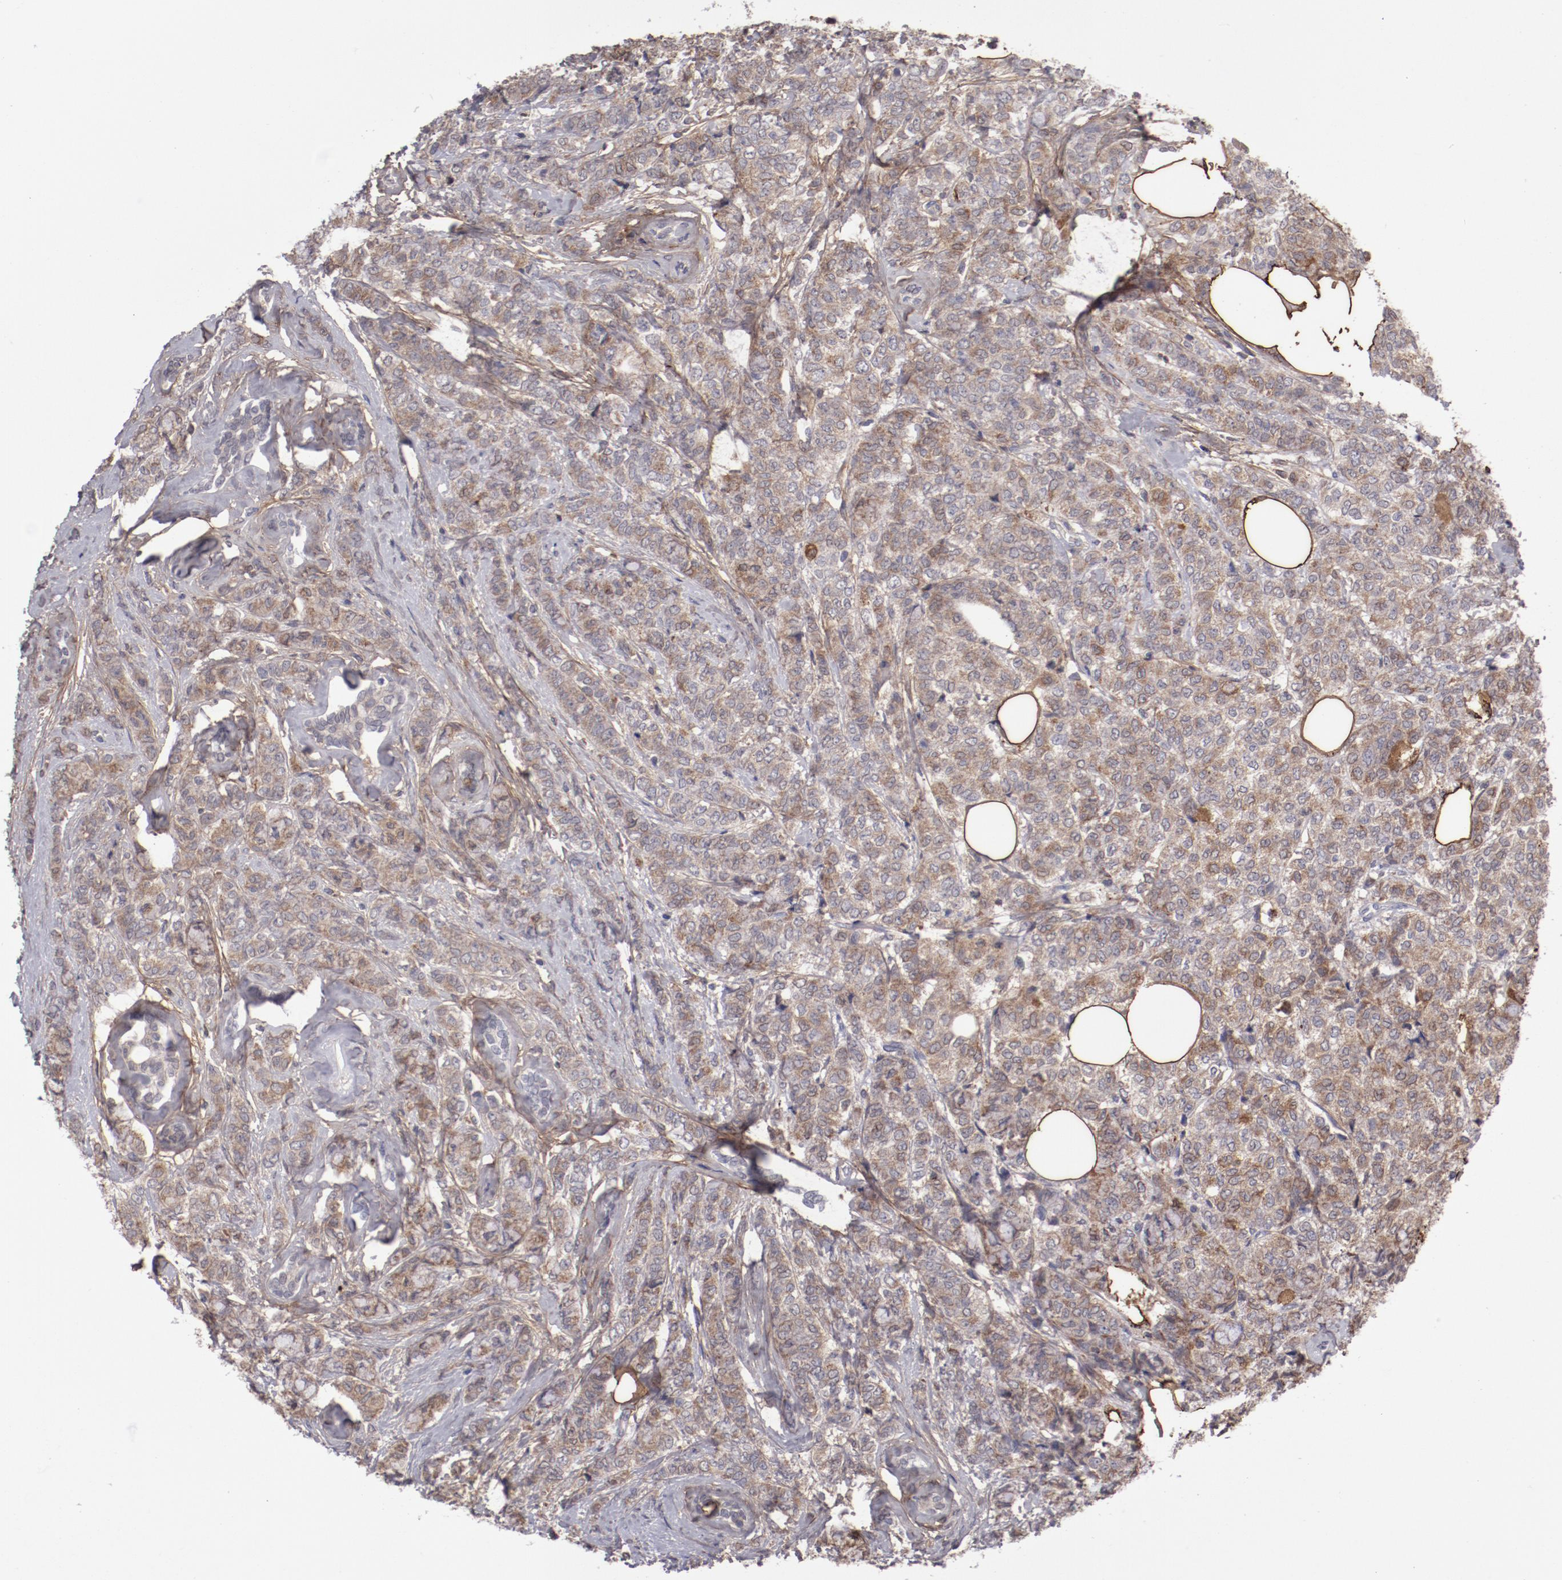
{"staining": {"intensity": "weak", "quantity": ">75%", "location": "cytoplasmic/membranous"}, "tissue": "breast cancer", "cell_type": "Tumor cells", "image_type": "cancer", "snomed": [{"axis": "morphology", "description": "Lobular carcinoma"}, {"axis": "topography", "description": "Breast"}], "caption": "An IHC image of neoplastic tissue is shown. Protein staining in brown shows weak cytoplasmic/membranous positivity in lobular carcinoma (breast) within tumor cells.", "gene": "IL12A", "patient": {"sex": "female", "age": 60}}